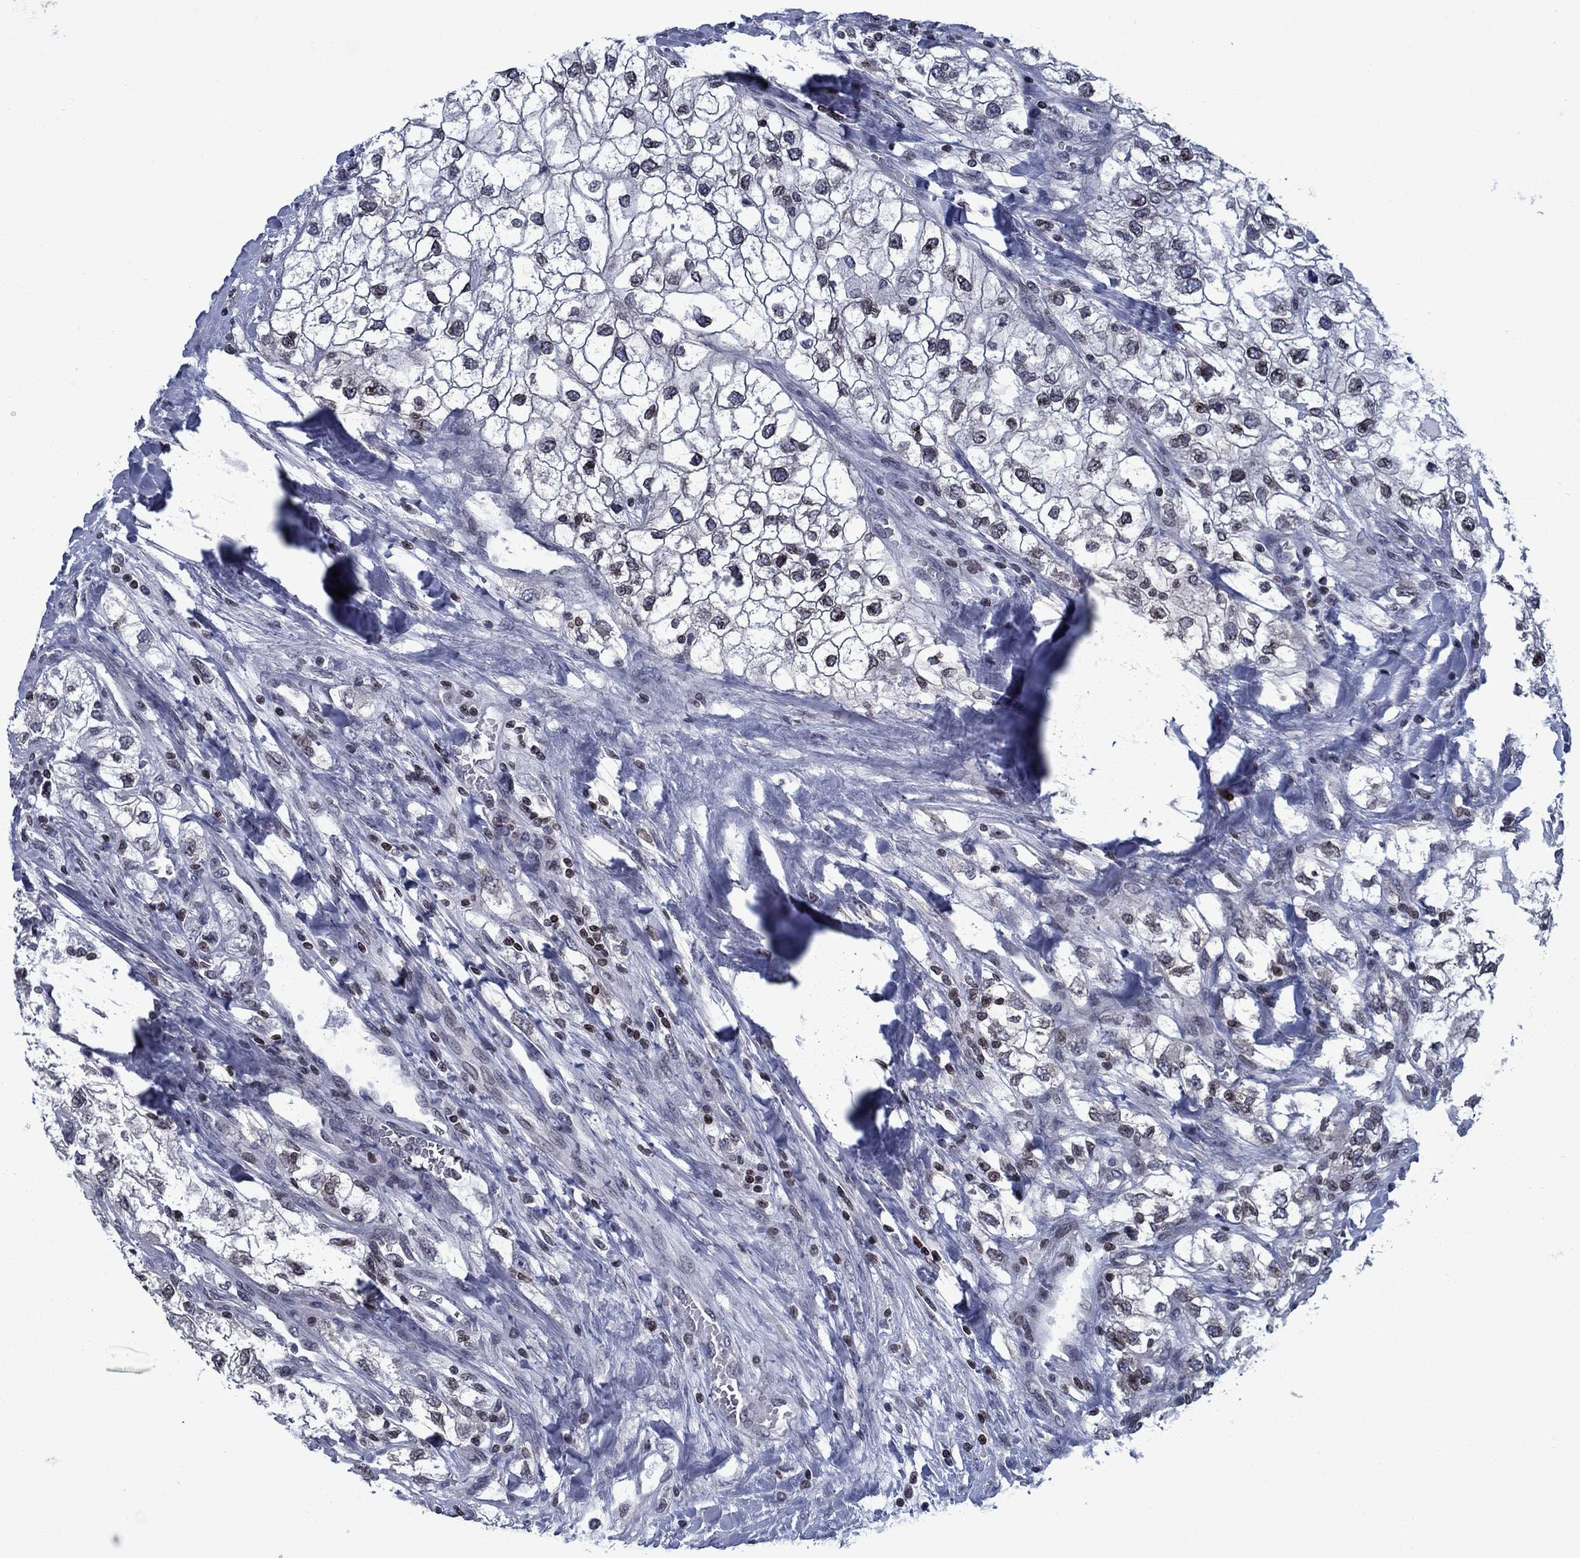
{"staining": {"intensity": "moderate", "quantity": "<25%", "location": "nuclear"}, "tissue": "renal cancer", "cell_type": "Tumor cells", "image_type": "cancer", "snomed": [{"axis": "morphology", "description": "Adenocarcinoma, NOS"}, {"axis": "topography", "description": "Kidney"}], "caption": "IHC (DAB) staining of renal adenocarcinoma displays moderate nuclear protein positivity in about <25% of tumor cells.", "gene": "SLA", "patient": {"sex": "male", "age": 59}}